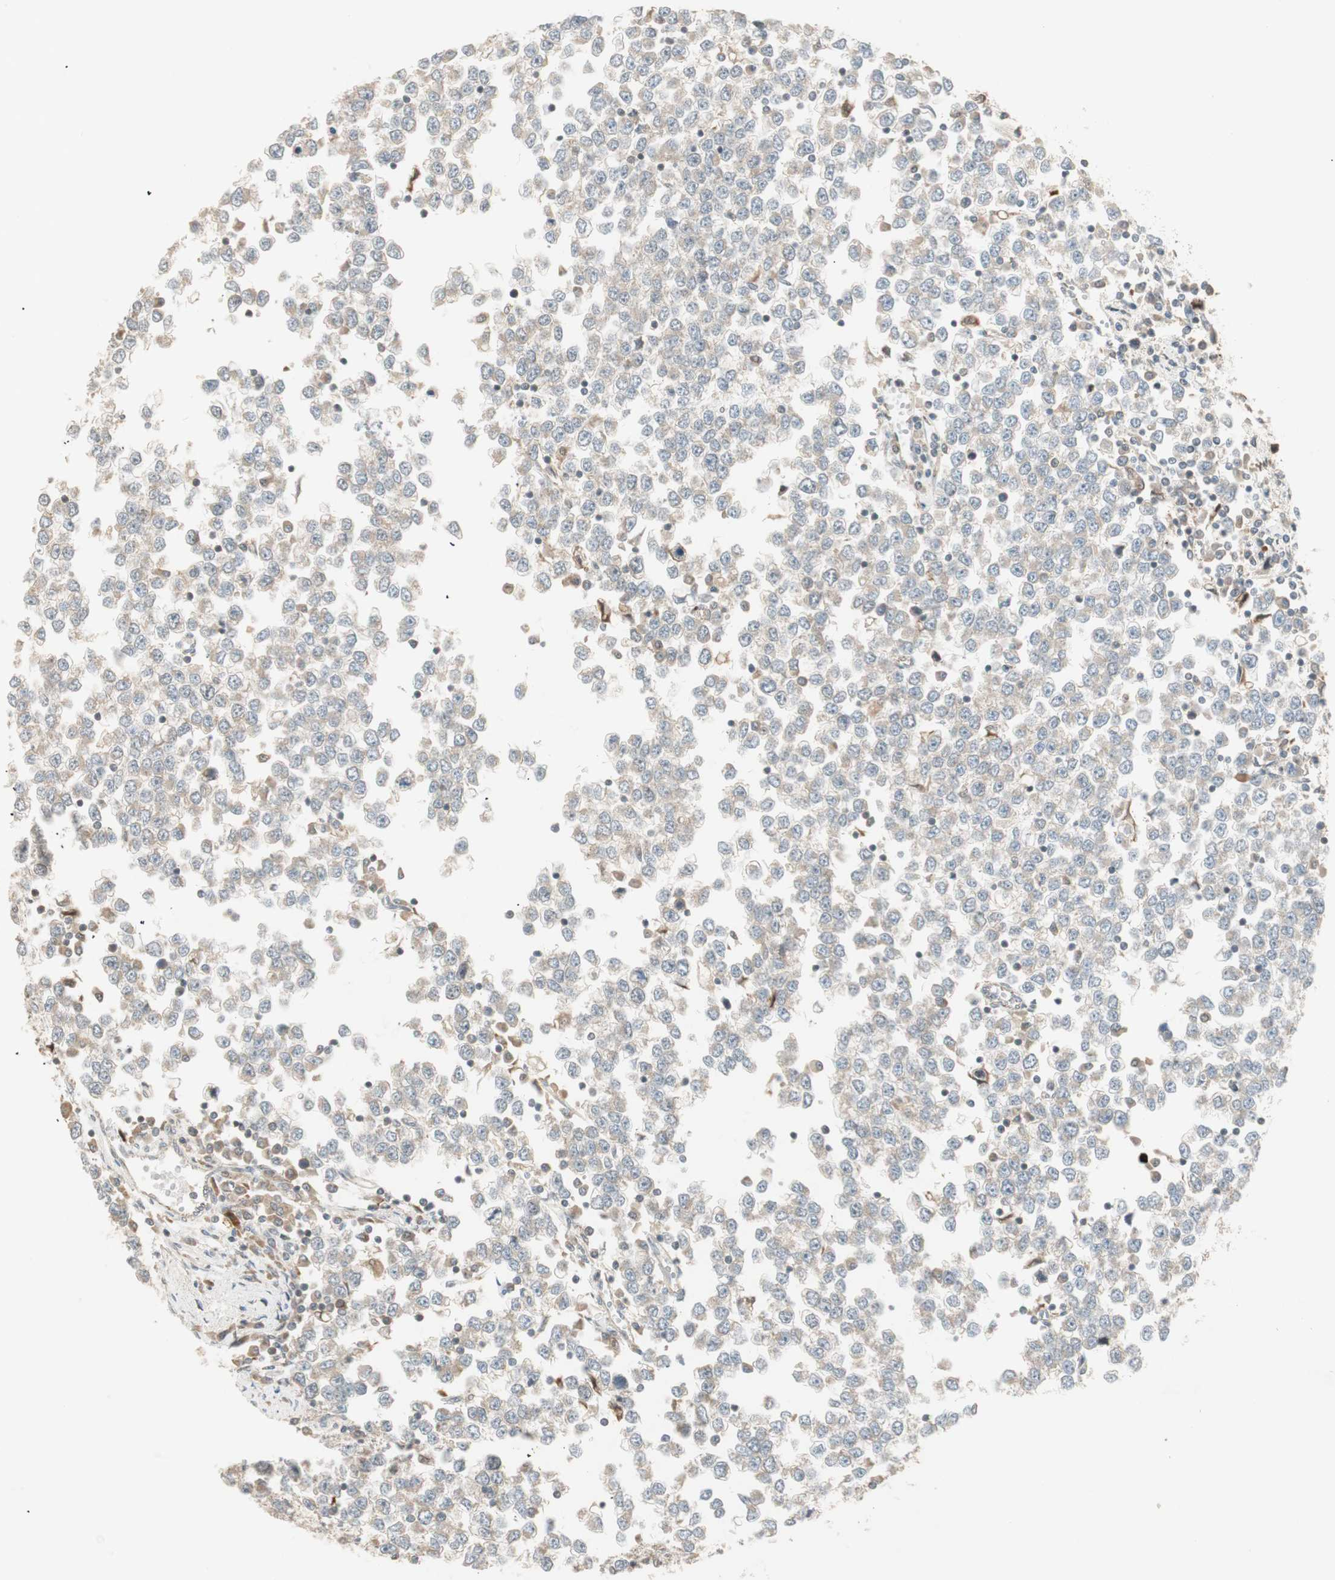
{"staining": {"intensity": "weak", "quantity": "<25%", "location": "cytoplasmic/membranous"}, "tissue": "testis cancer", "cell_type": "Tumor cells", "image_type": "cancer", "snomed": [{"axis": "morphology", "description": "Seminoma, NOS"}, {"axis": "topography", "description": "Testis"}], "caption": "Immunohistochemistry of human seminoma (testis) shows no staining in tumor cells. (Immunohistochemistry (ihc), brightfield microscopy, high magnification).", "gene": "SFRP1", "patient": {"sex": "male", "age": 65}}